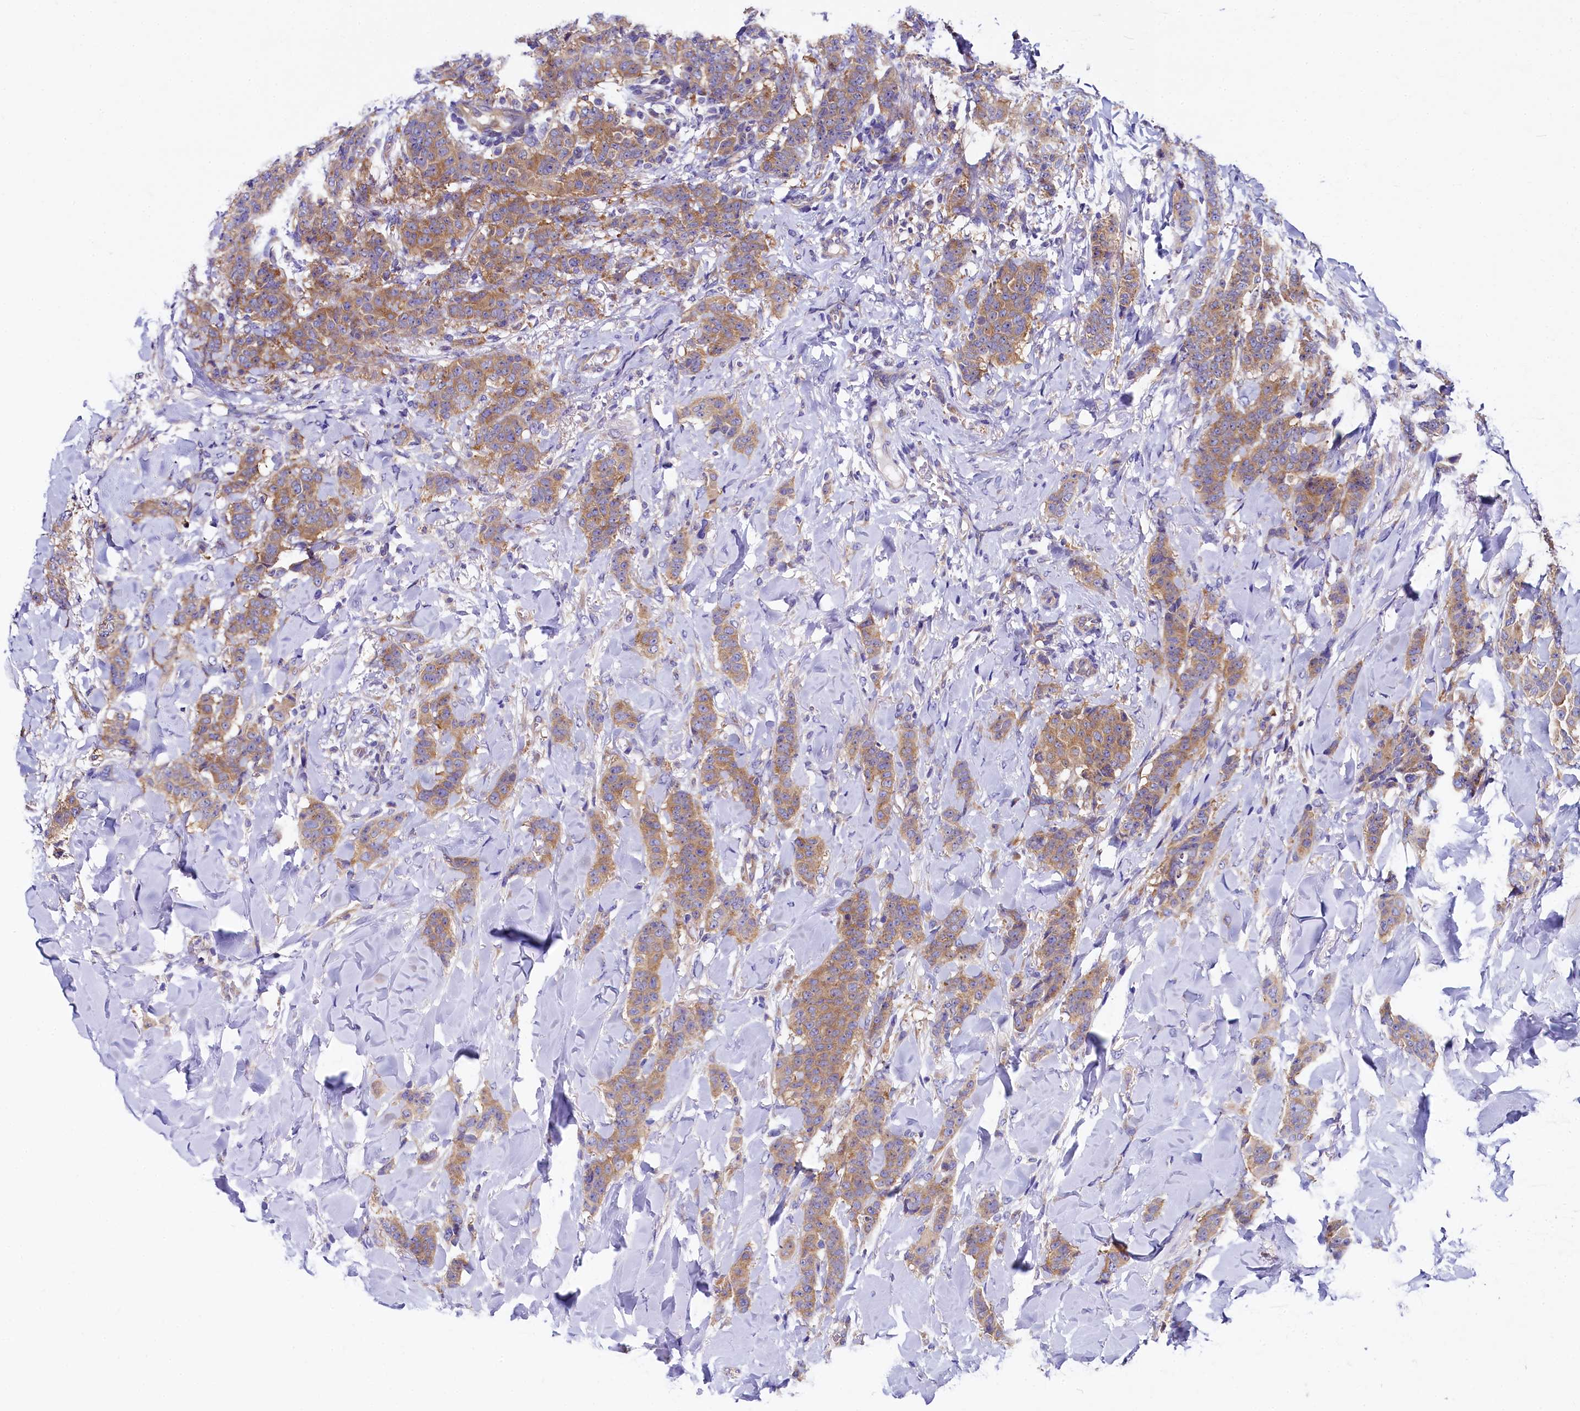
{"staining": {"intensity": "moderate", "quantity": ">75%", "location": "cytoplasmic/membranous"}, "tissue": "breast cancer", "cell_type": "Tumor cells", "image_type": "cancer", "snomed": [{"axis": "morphology", "description": "Duct carcinoma"}, {"axis": "topography", "description": "Breast"}], "caption": "IHC image of human breast intraductal carcinoma stained for a protein (brown), which shows medium levels of moderate cytoplasmic/membranous positivity in approximately >75% of tumor cells.", "gene": "QARS1", "patient": {"sex": "female", "age": 40}}